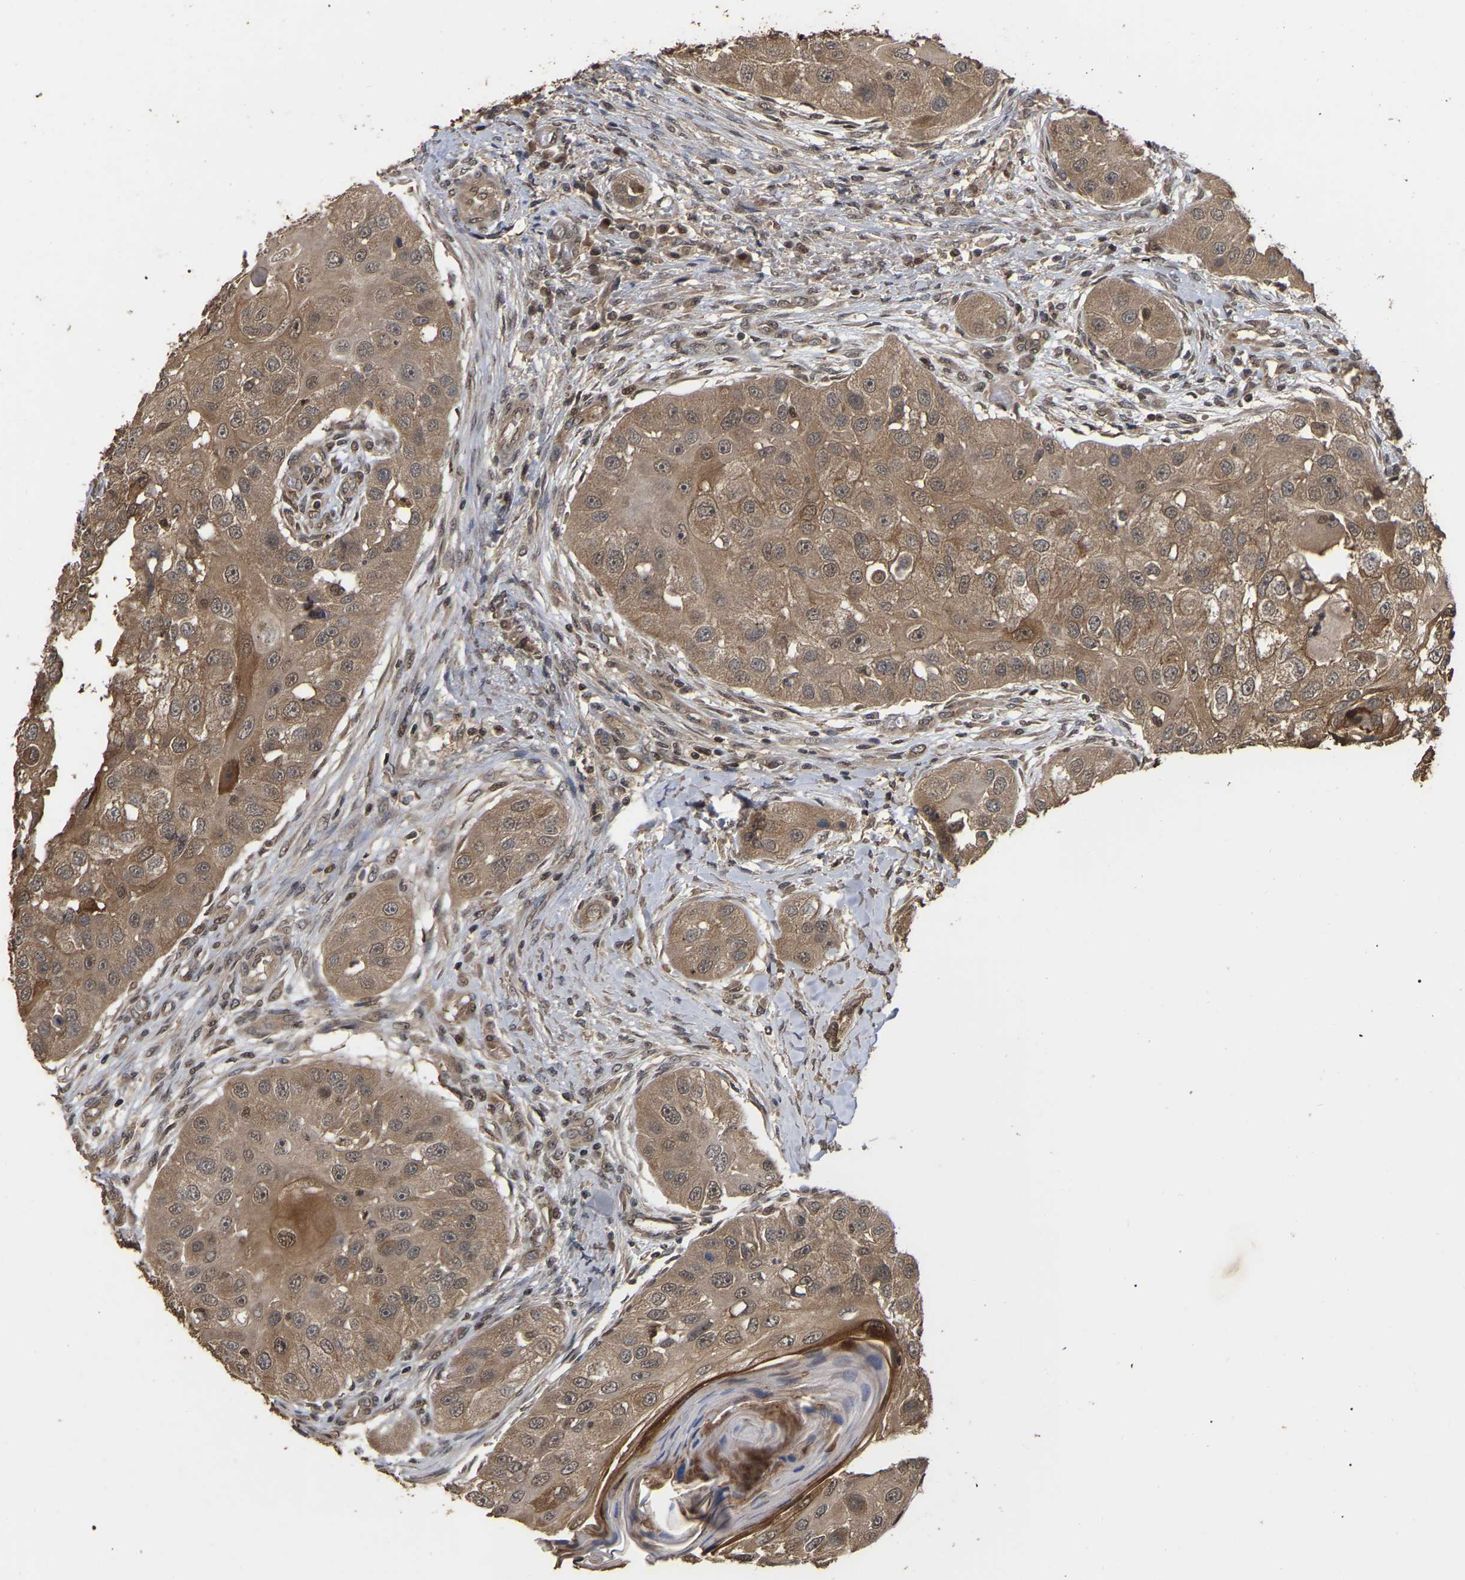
{"staining": {"intensity": "moderate", "quantity": ">75%", "location": "cytoplasmic/membranous,nuclear"}, "tissue": "head and neck cancer", "cell_type": "Tumor cells", "image_type": "cancer", "snomed": [{"axis": "morphology", "description": "Normal tissue, NOS"}, {"axis": "morphology", "description": "Squamous cell carcinoma, NOS"}, {"axis": "topography", "description": "Skeletal muscle"}, {"axis": "topography", "description": "Head-Neck"}], "caption": "Immunohistochemical staining of head and neck cancer shows moderate cytoplasmic/membranous and nuclear protein expression in approximately >75% of tumor cells.", "gene": "FAM219A", "patient": {"sex": "male", "age": 51}}